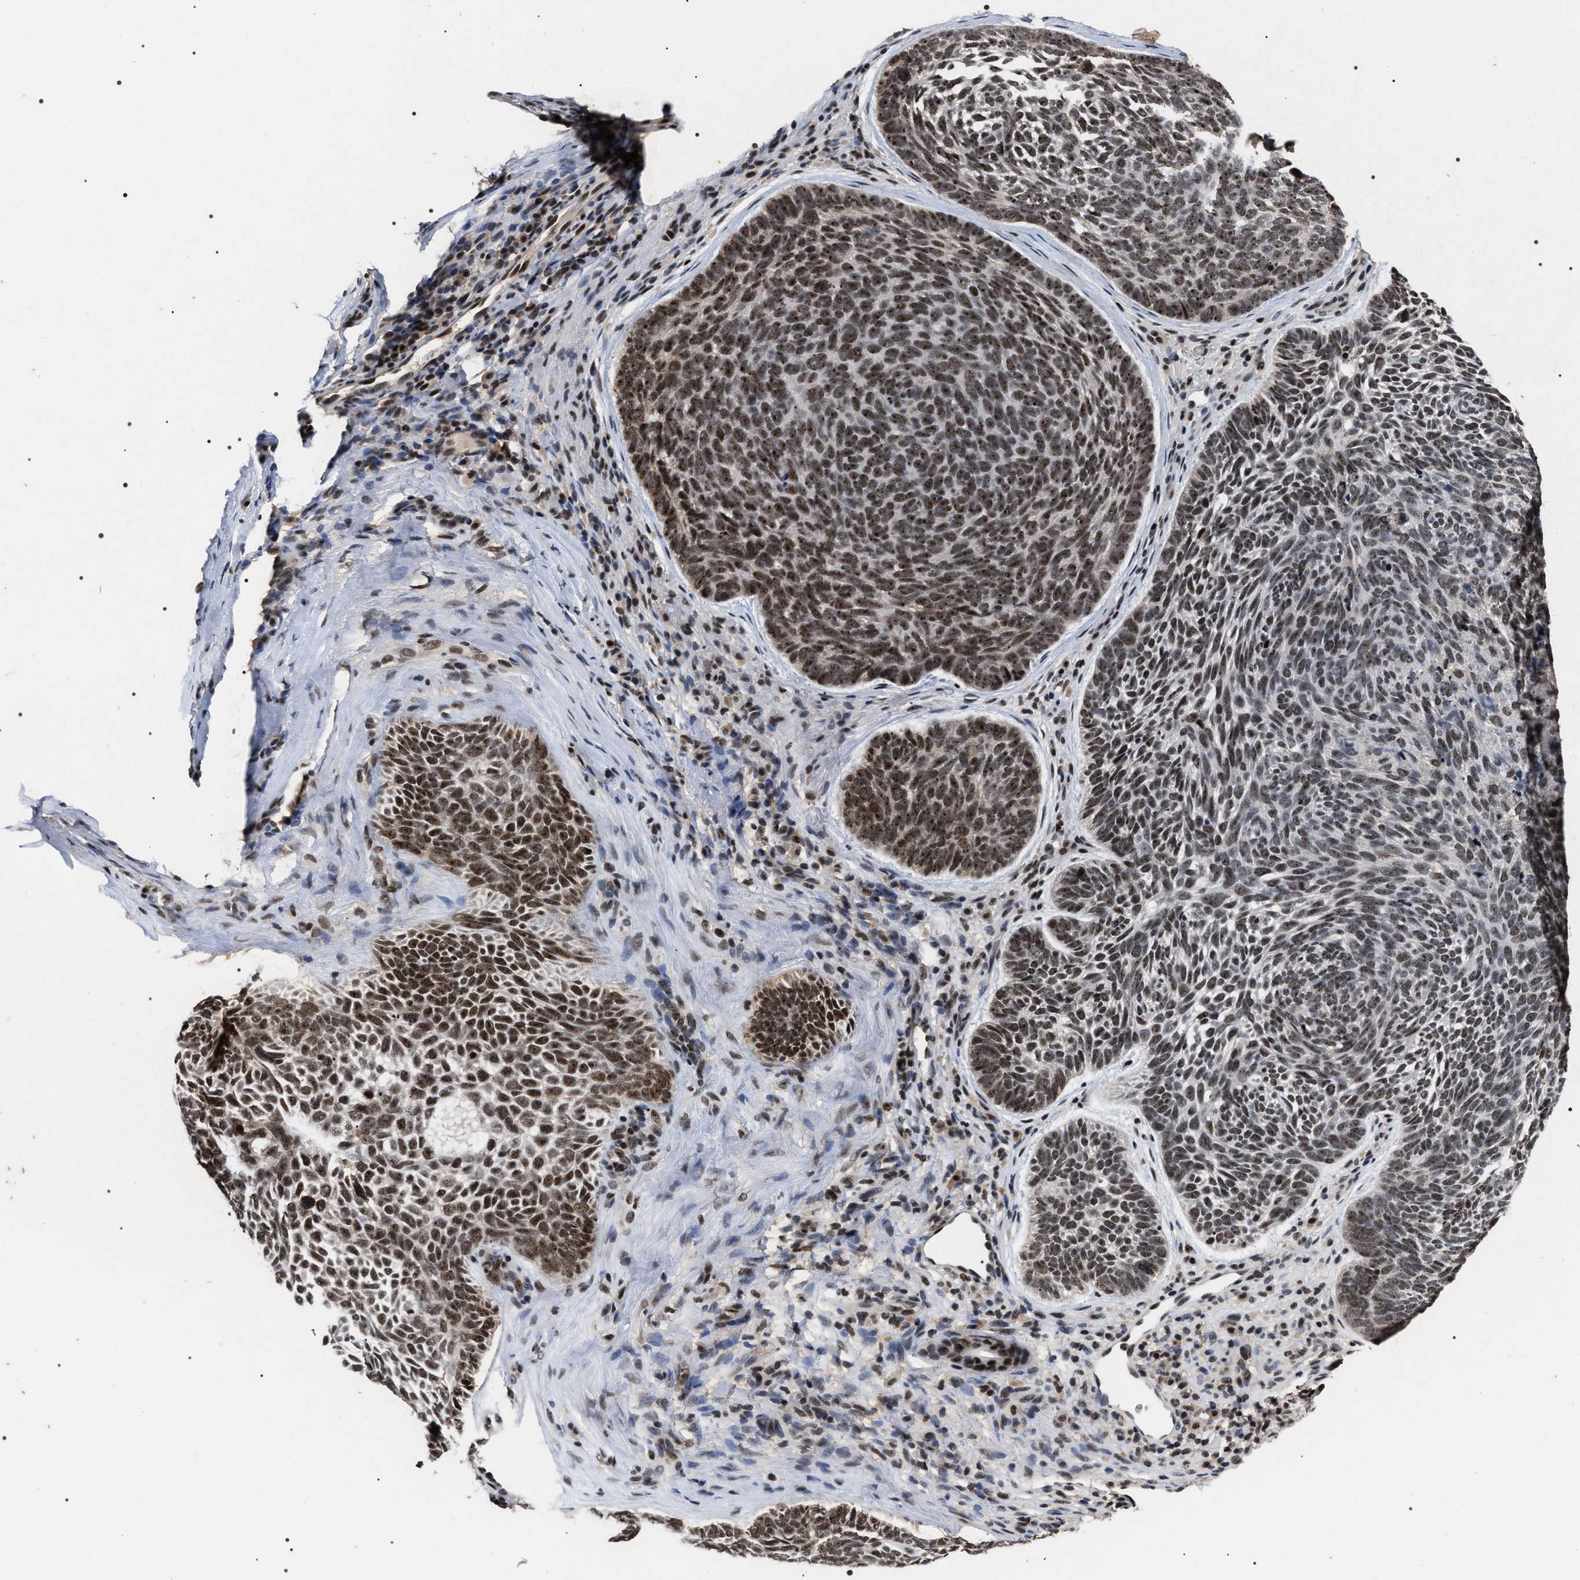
{"staining": {"intensity": "strong", "quantity": ">75%", "location": "nuclear"}, "tissue": "skin cancer", "cell_type": "Tumor cells", "image_type": "cancer", "snomed": [{"axis": "morphology", "description": "Basal cell carcinoma"}, {"axis": "topography", "description": "Skin"}, {"axis": "topography", "description": "Skin of head"}], "caption": "Protein analysis of skin cancer (basal cell carcinoma) tissue shows strong nuclear positivity in about >75% of tumor cells.", "gene": "RRP1B", "patient": {"sex": "female", "age": 85}}